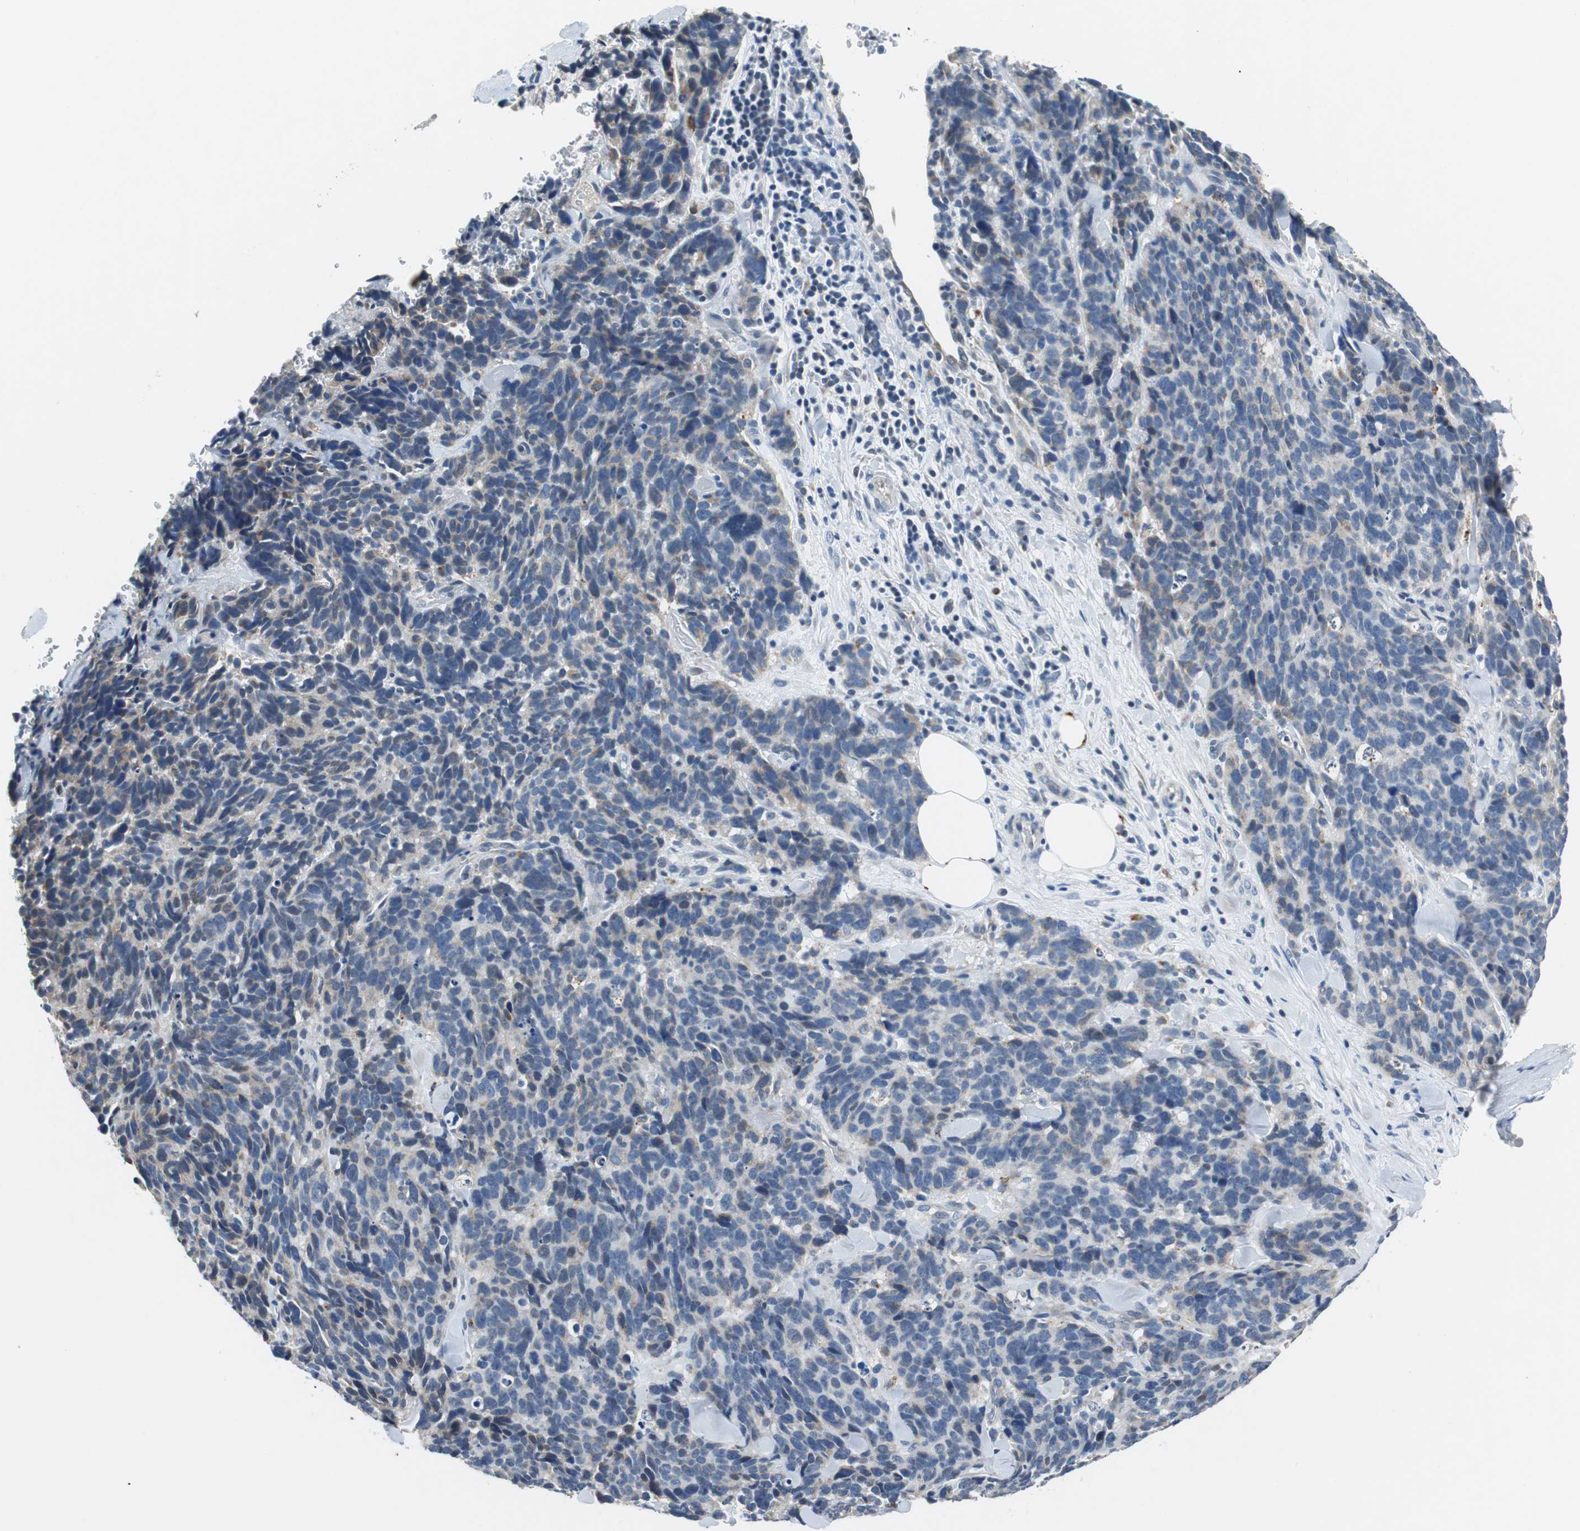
{"staining": {"intensity": "weak", "quantity": "<25%", "location": "cytoplasmic/membranous"}, "tissue": "lung cancer", "cell_type": "Tumor cells", "image_type": "cancer", "snomed": [{"axis": "morphology", "description": "Neoplasm, malignant, NOS"}, {"axis": "topography", "description": "Lung"}], "caption": "Lung cancer was stained to show a protein in brown. There is no significant expression in tumor cells. The staining is performed using DAB brown chromogen with nuclei counter-stained in using hematoxylin.", "gene": "NLGN1", "patient": {"sex": "female", "age": 58}}